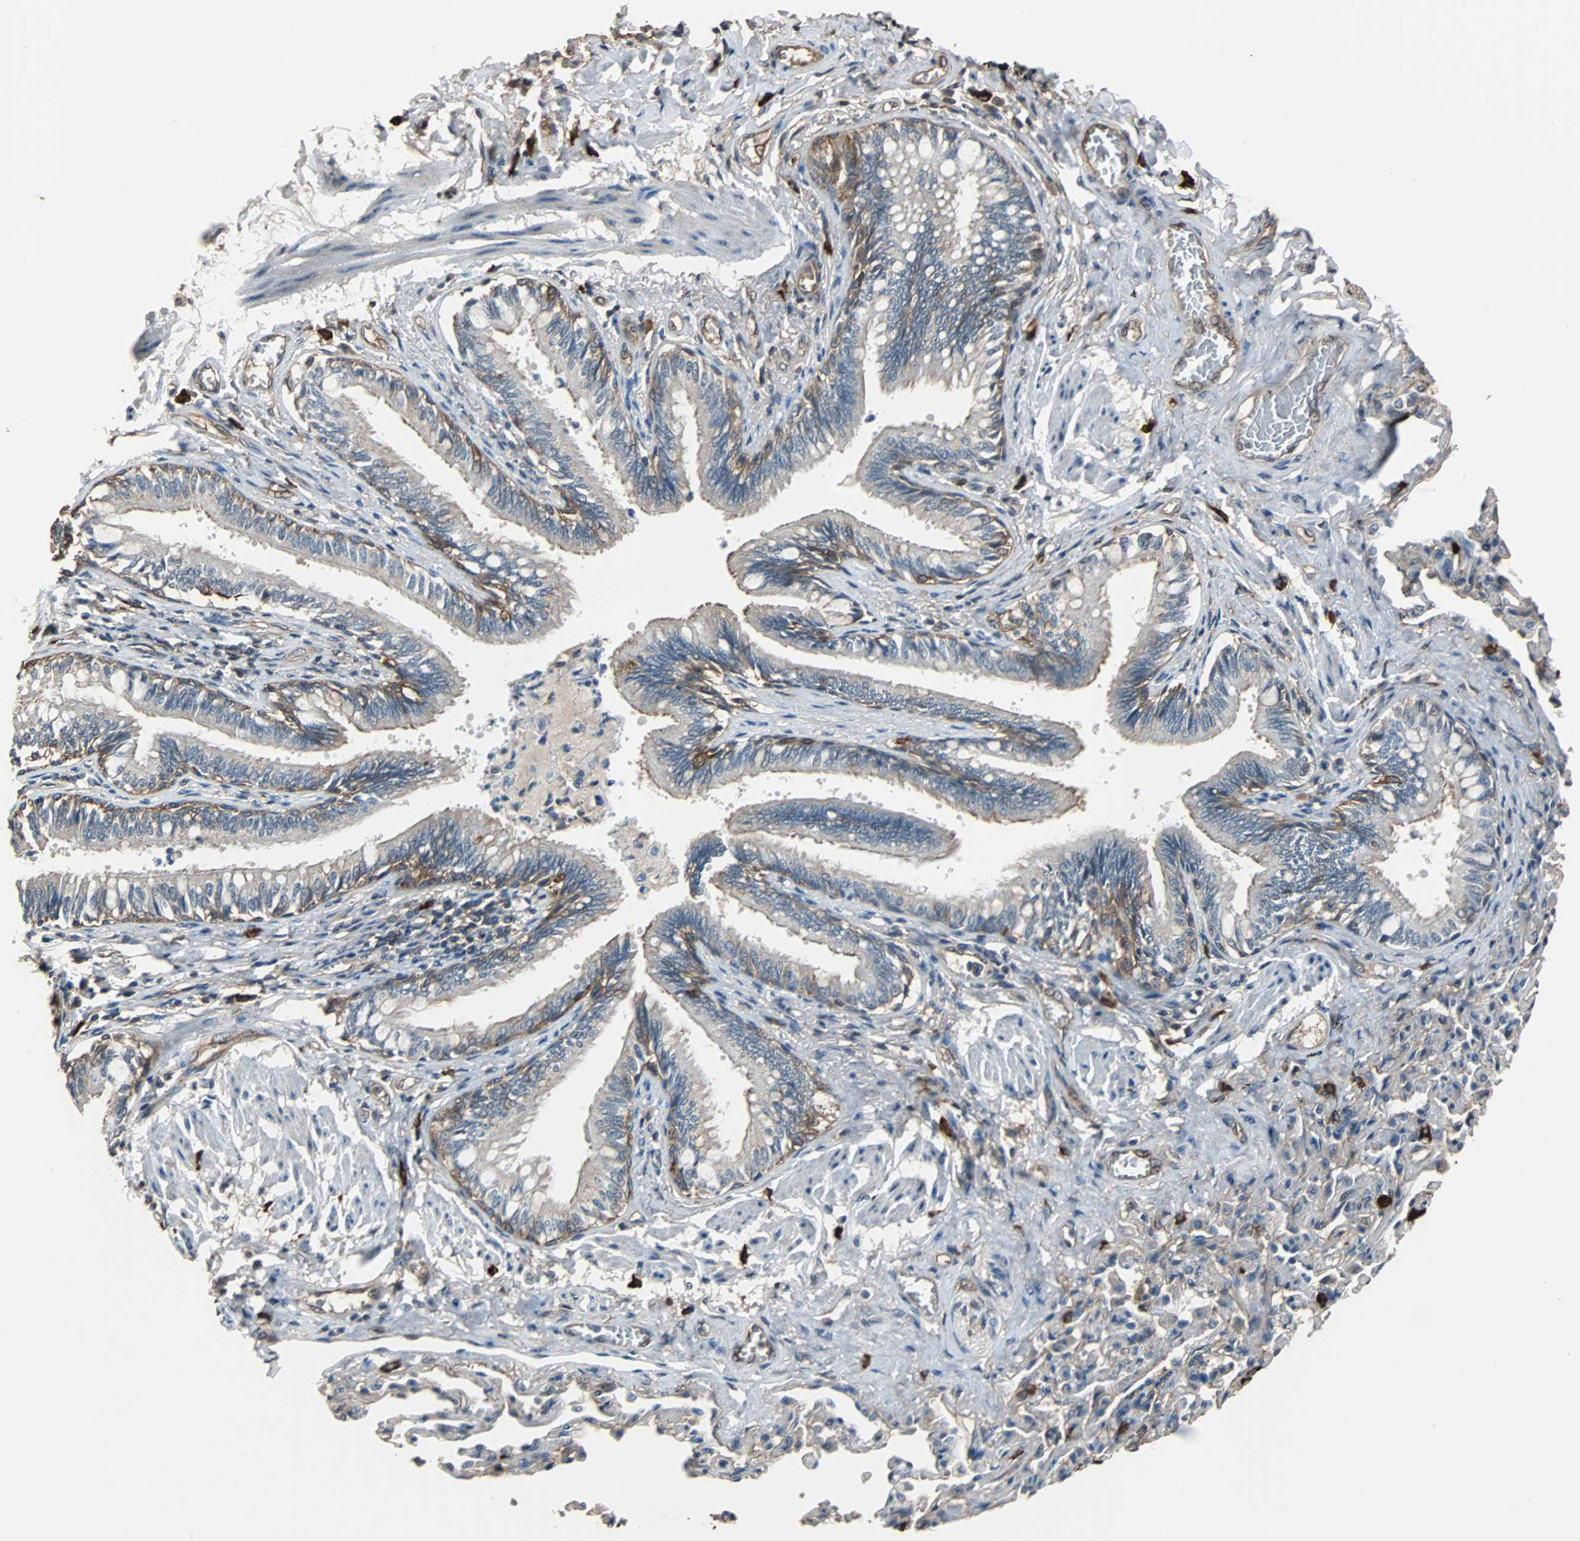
{"staining": {"intensity": "moderate", "quantity": "25%-75%", "location": "cytoplasmic/membranous"}, "tissue": "bronchus", "cell_type": "Respiratory epithelial cells", "image_type": "normal", "snomed": [{"axis": "morphology", "description": "Normal tissue, NOS"}, {"axis": "topography", "description": "Lung"}], "caption": "Immunohistochemistry of benign bronchus reveals medium levels of moderate cytoplasmic/membranous positivity in approximately 25%-75% of respiratory epithelial cells. Ihc stains the protein in brown and the nuclei are stained blue.", "gene": "NDRG1", "patient": {"sex": "male", "age": 64}}